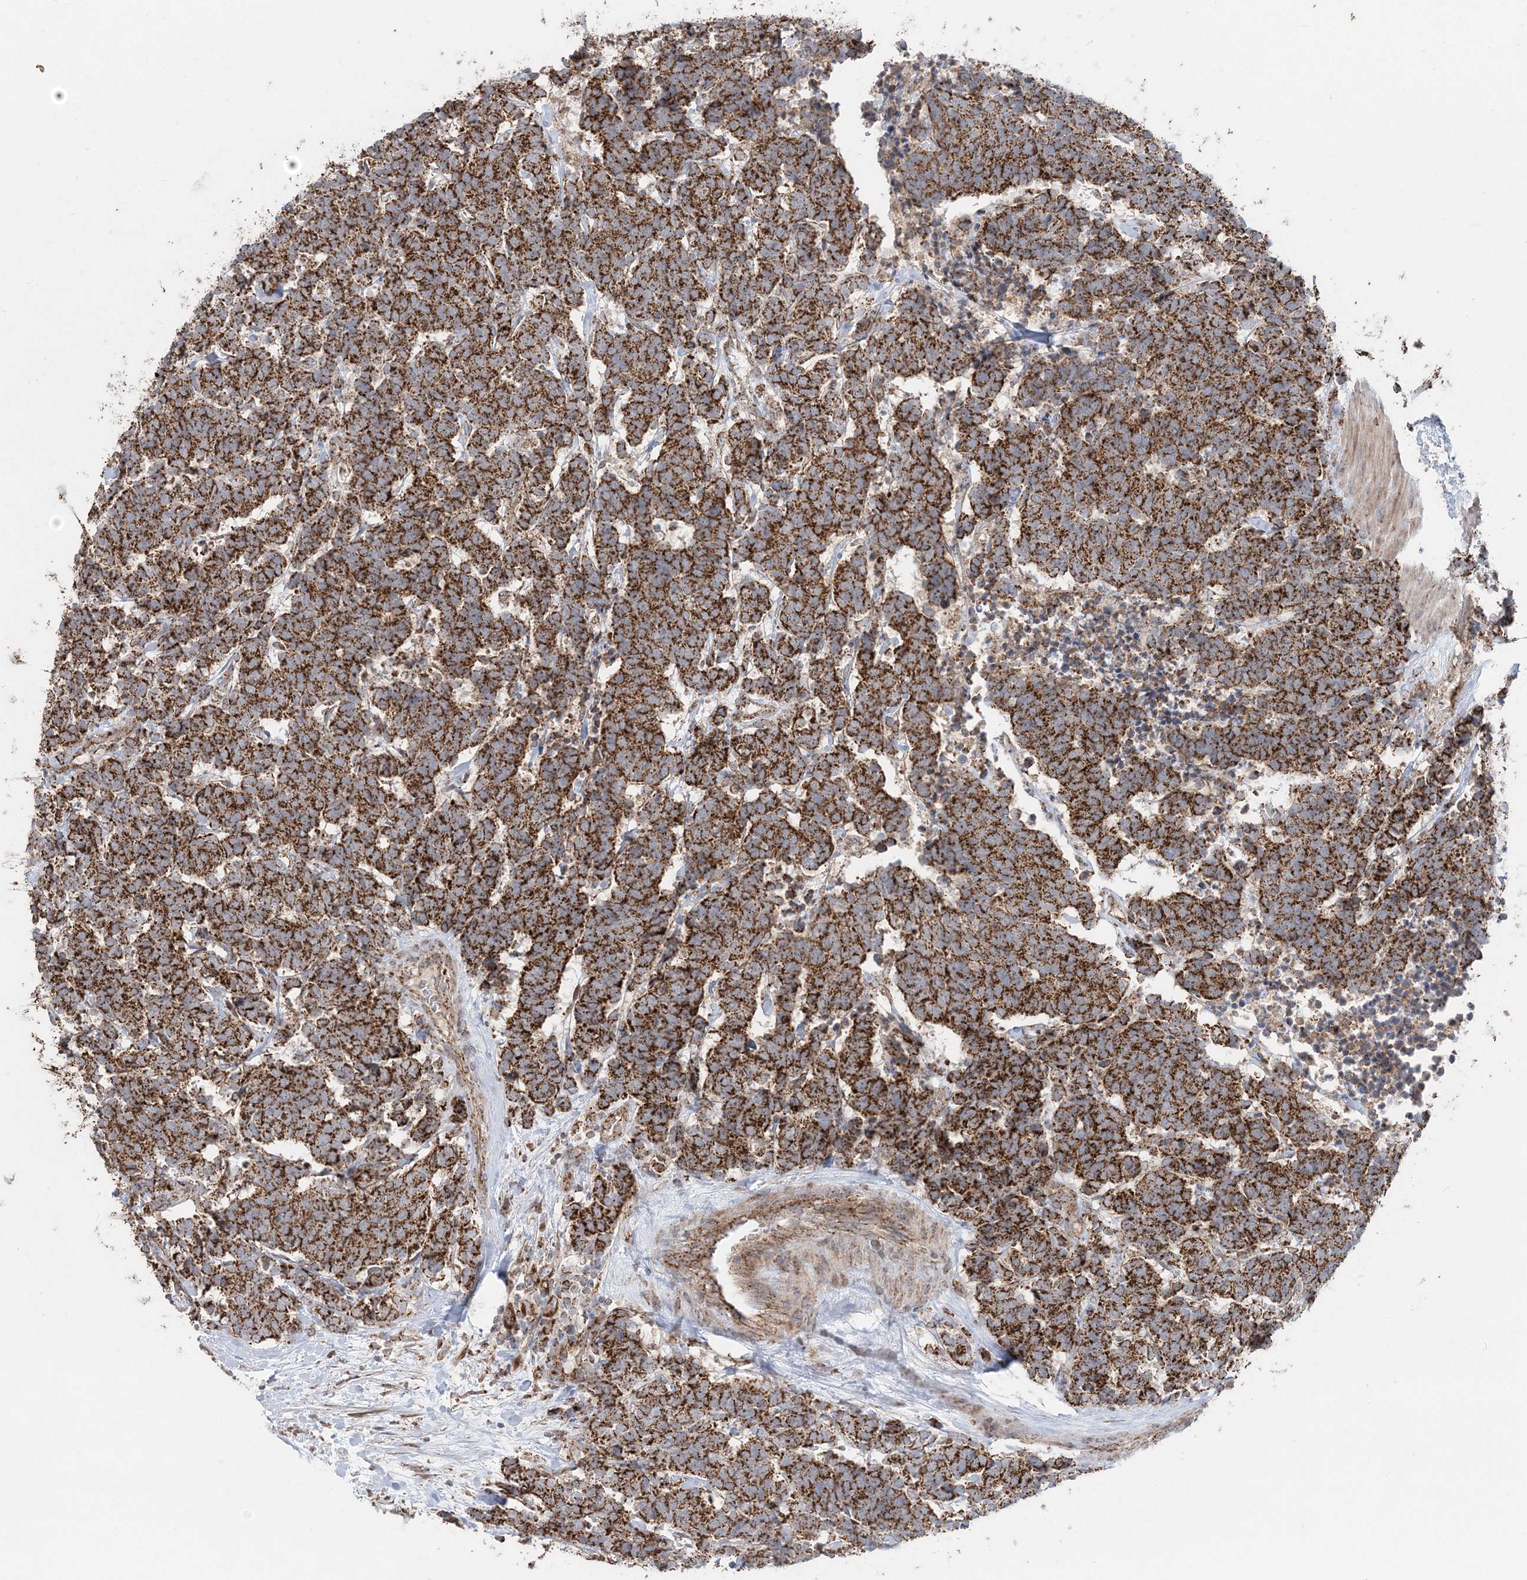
{"staining": {"intensity": "strong", "quantity": ">75%", "location": "cytoplasmic/membranous"}, "tissue": "carcinoid", "cell_type": "Tumor cells", "image_type": "cancer", "snomed": [{"axis": "morphology", "description": "Carcinoma, NOS"}, {"axis": "morphology", "description": "Carcinoid, malignant, NOS"}, {"axis": "topography", "description": "Urinary bladder"}], "caption": "Immunohistochemistry (IHC) micrograph of neoplastic tissue: carcinoid (malignant) stained using immunohistochemistry demonstrates high levels of strong protein expression localized specifically in the cytoplasmic/membranous of tumor cells, appearing as a cytoplasmic/membranous brown color.", "gene": "LRPPRC", "patient": {"sex": "male", "age": 57}}